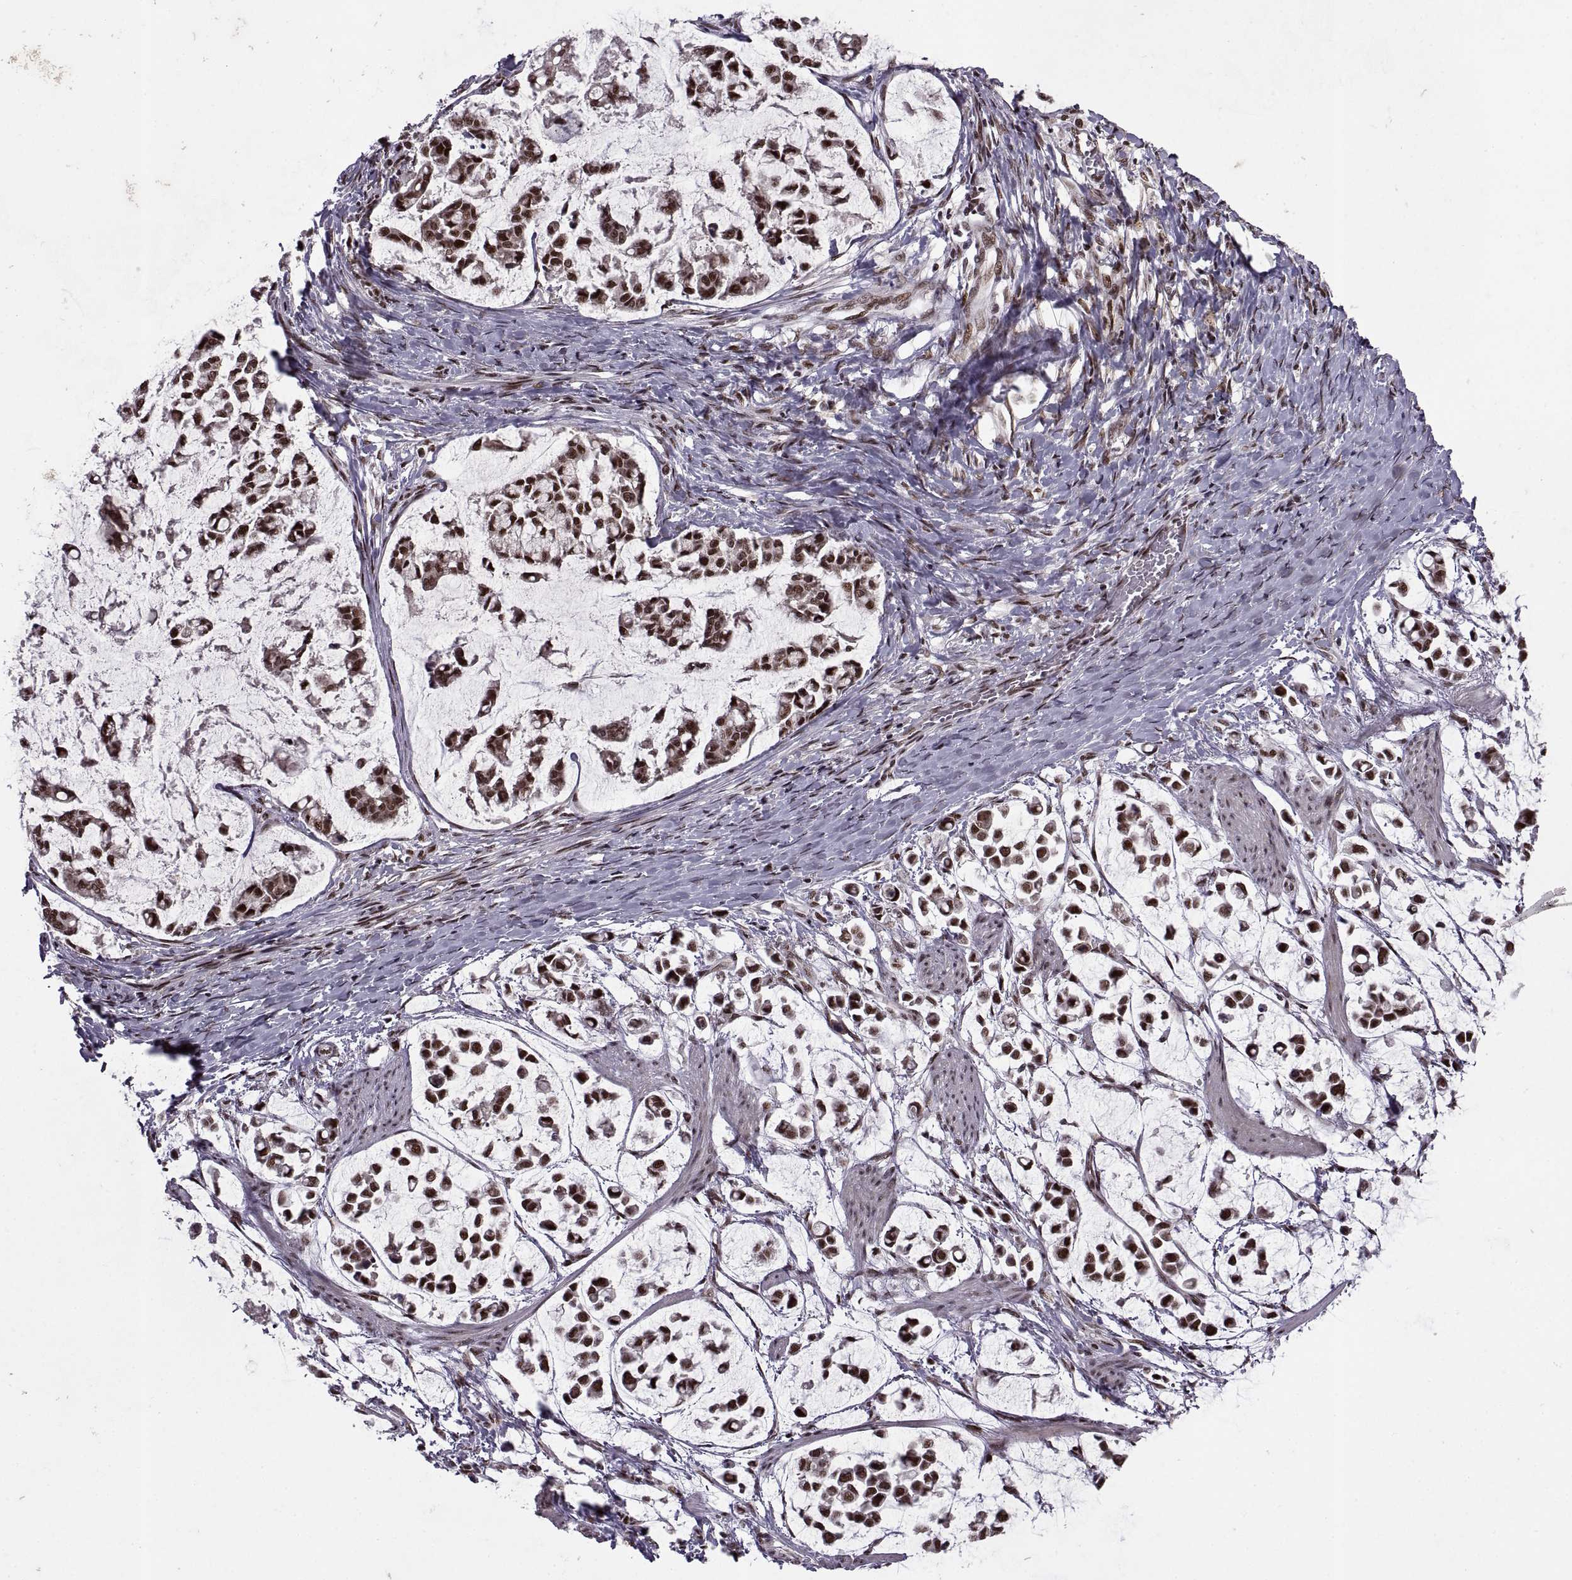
{"staining": {"intensity": "strong", "quantity": ">75%", "location": "nuclear"}, "tissue": "stomach cancer", "cell_type": "Tumor cells", "image_type": "cancer", "snomed": [{"axis": "morphology", "description": "Adenocarcinoma, NOS"}, {"axis": "topography", "description": "Stomach"}], "caption": "Stomach cancer stained with a brown dye displays strong nuclear positive expression in about >75% of tumor cells.", "gene": "MT1E", "patient": {"sex": "male", "age": 82}}